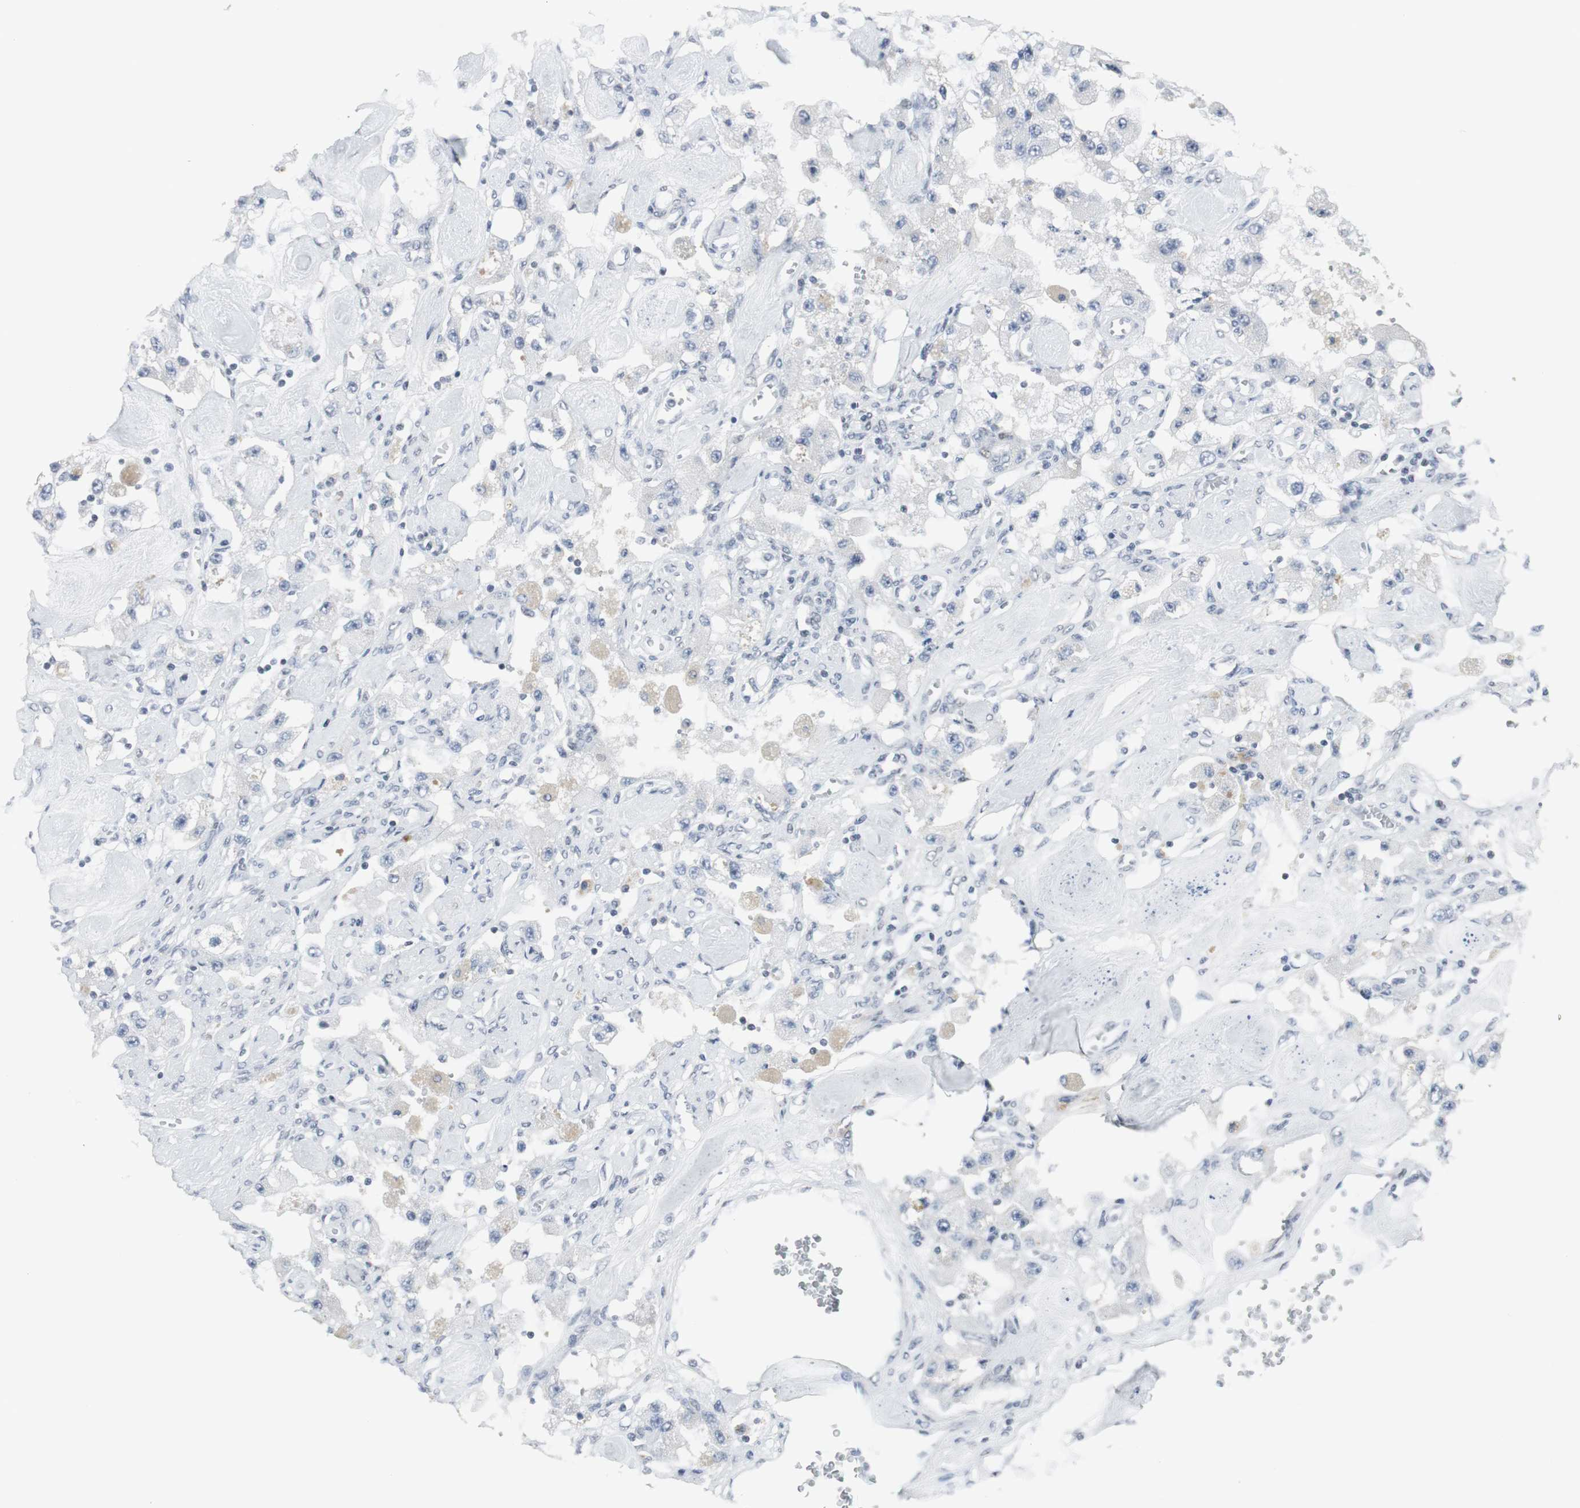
{"staining": {"intensity": "negative", "quantity": "none", "location": "none"}, "tissue": "carcinoid", "cell_type": "Tumor cells", "image_type": "cancer", "snomed": [{"axis": "morphology", "description": "Carcinoid, malignant, NOS"}, {"axis": "topography", "description": "Pancreas"}], "caption": "A high-resolution photomicrograph shows immunohistochemistry (IHC) staining of carcinoid, which demonstrates no significant expression in tumor cells.", "gene": "ELK1", "patient": {"sex": "male", "age": 41}}